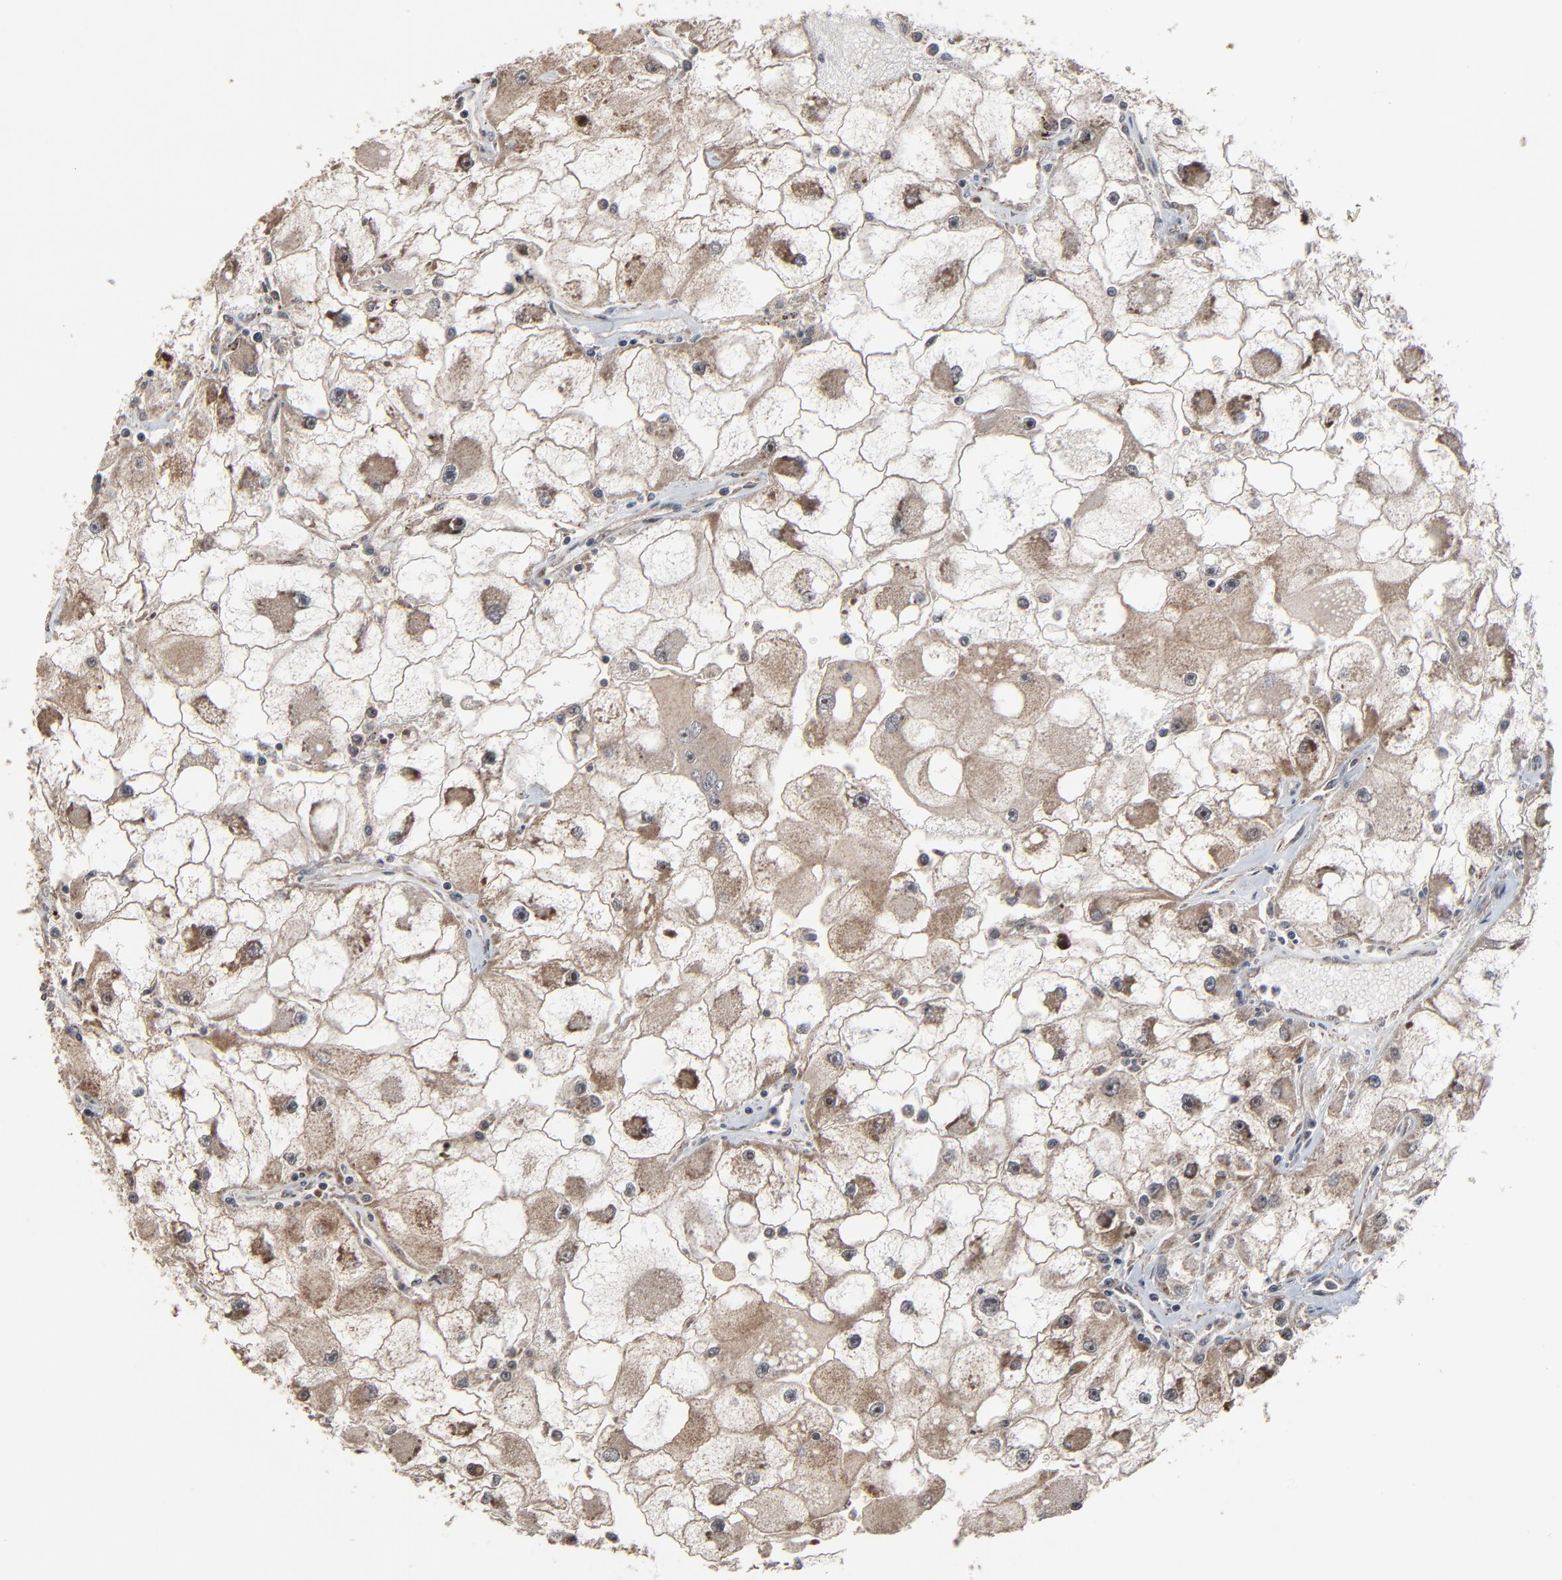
{"staining": {"intensity": "weak", "quantity": "25%-75%", "location": "cytoplasmic/membranous"}, "tissue": "renal cancer", "cell_type": "Tumor cells", "image_type": "cancer", "snomed": [{"axis": "morphology", "description": "Adenocarcinoma, NOS"}, {"axis": "topography", "description": "Kidney"}], "caption": "Immunohistochemical staining of human adenocarcinoma (renal) reveals low levels of weak cytoplasmic/membranous positivity in about 25%-75% of tumor cells.", "gene": "RHOJ", "patient": {"sex": "female", "age": 73}}